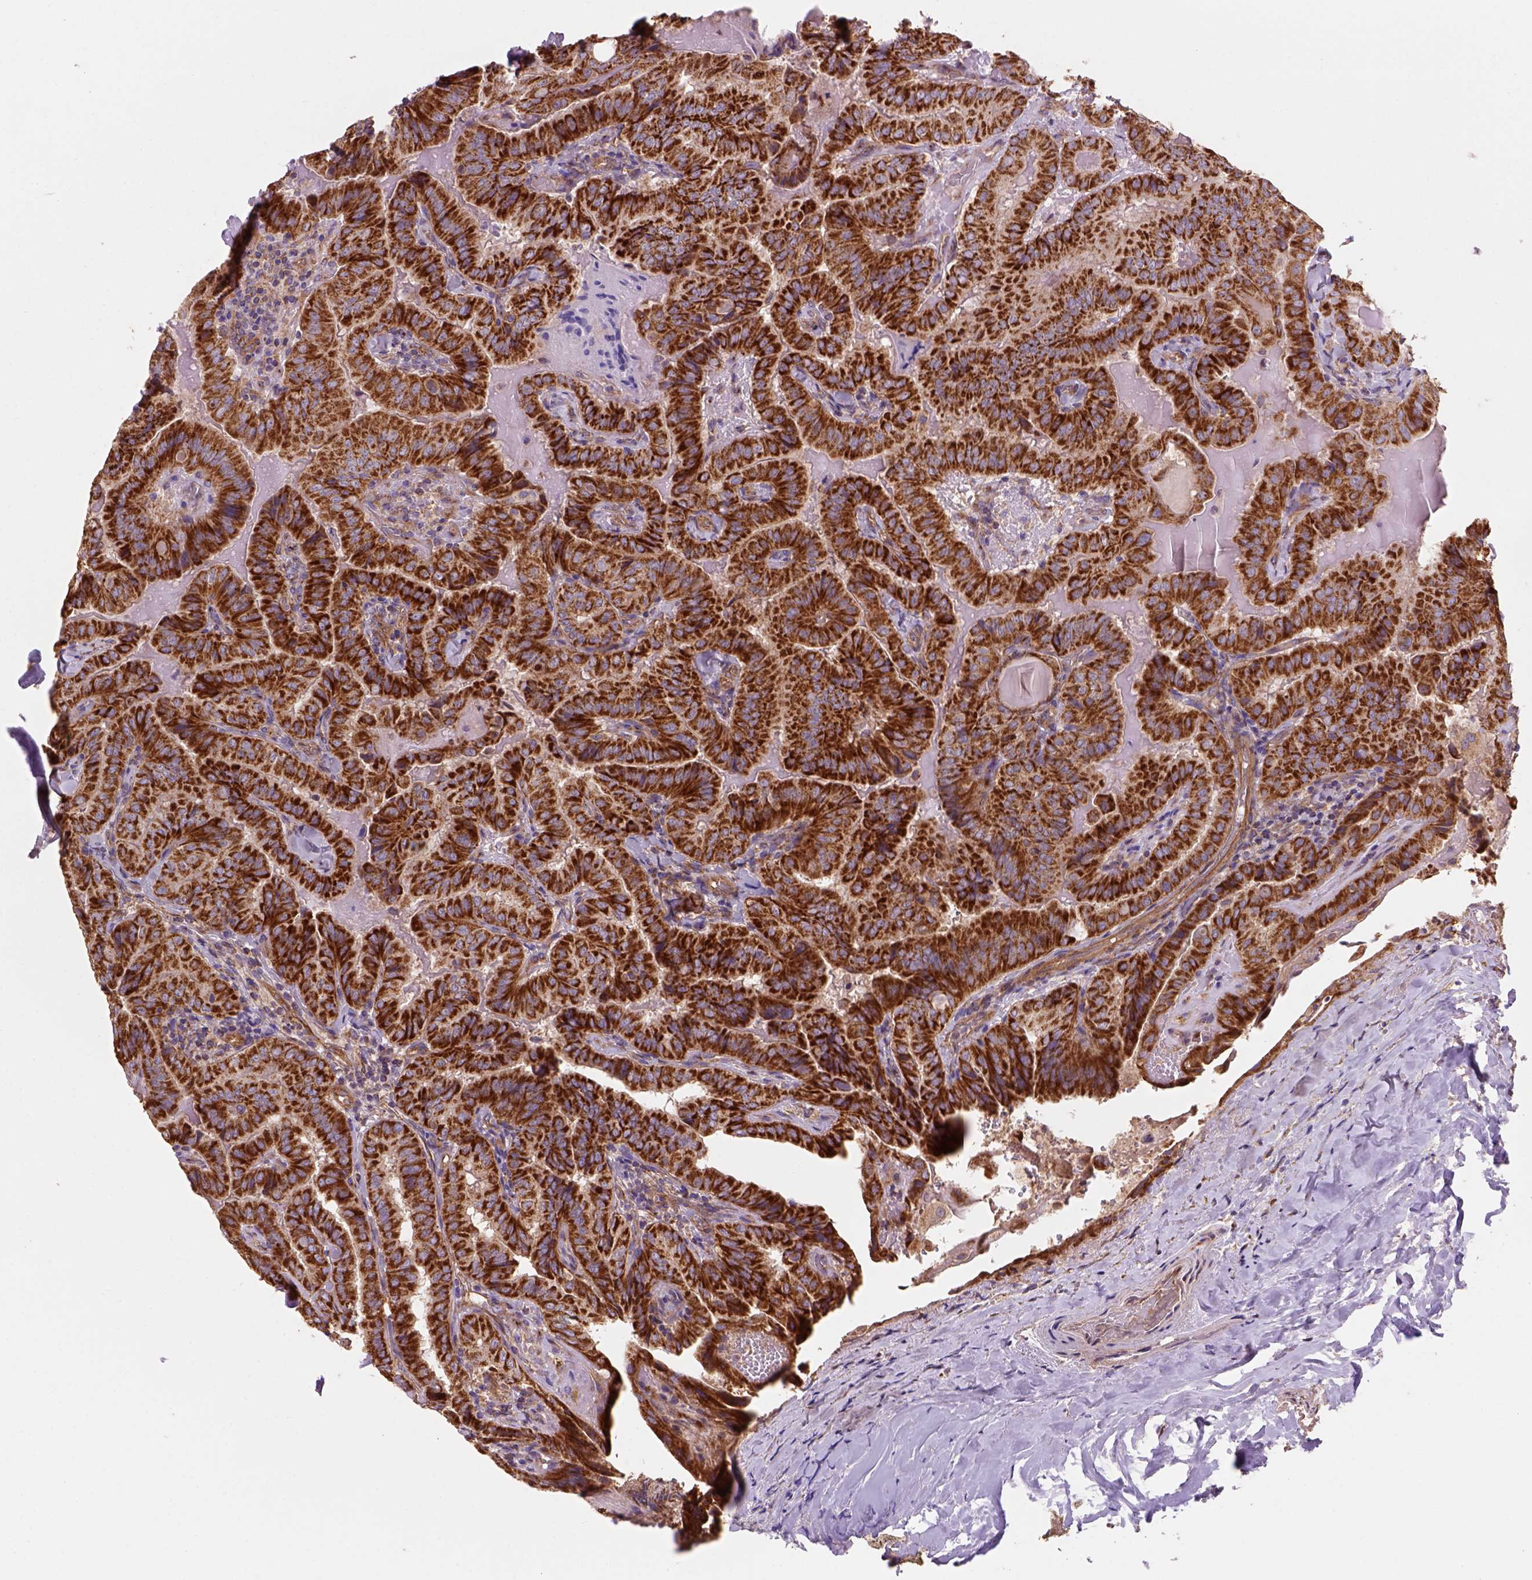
{"staining": {"intensity": "strong", "quantity": ">75%", "location": "cytoplasmic/membranous"}, "tissue": "thyroid cancer", "cell_type": "Tumor cells", "image_type": "cancer", "snomed": [{"axis": "morphology", "description": "Papillary adenocarcinoma, NOS"}, {"axis": "topography", "description": "Thyroid gland"}], "caption": "Immunohistochemistry (IHC) of human thyroid cancer exhibits high levels of strong cytoplasmic/membranous staining in approximately >75% of tumor cells.", "gene": "WARS2", "patient": {"sex": "female", "age": 68}}